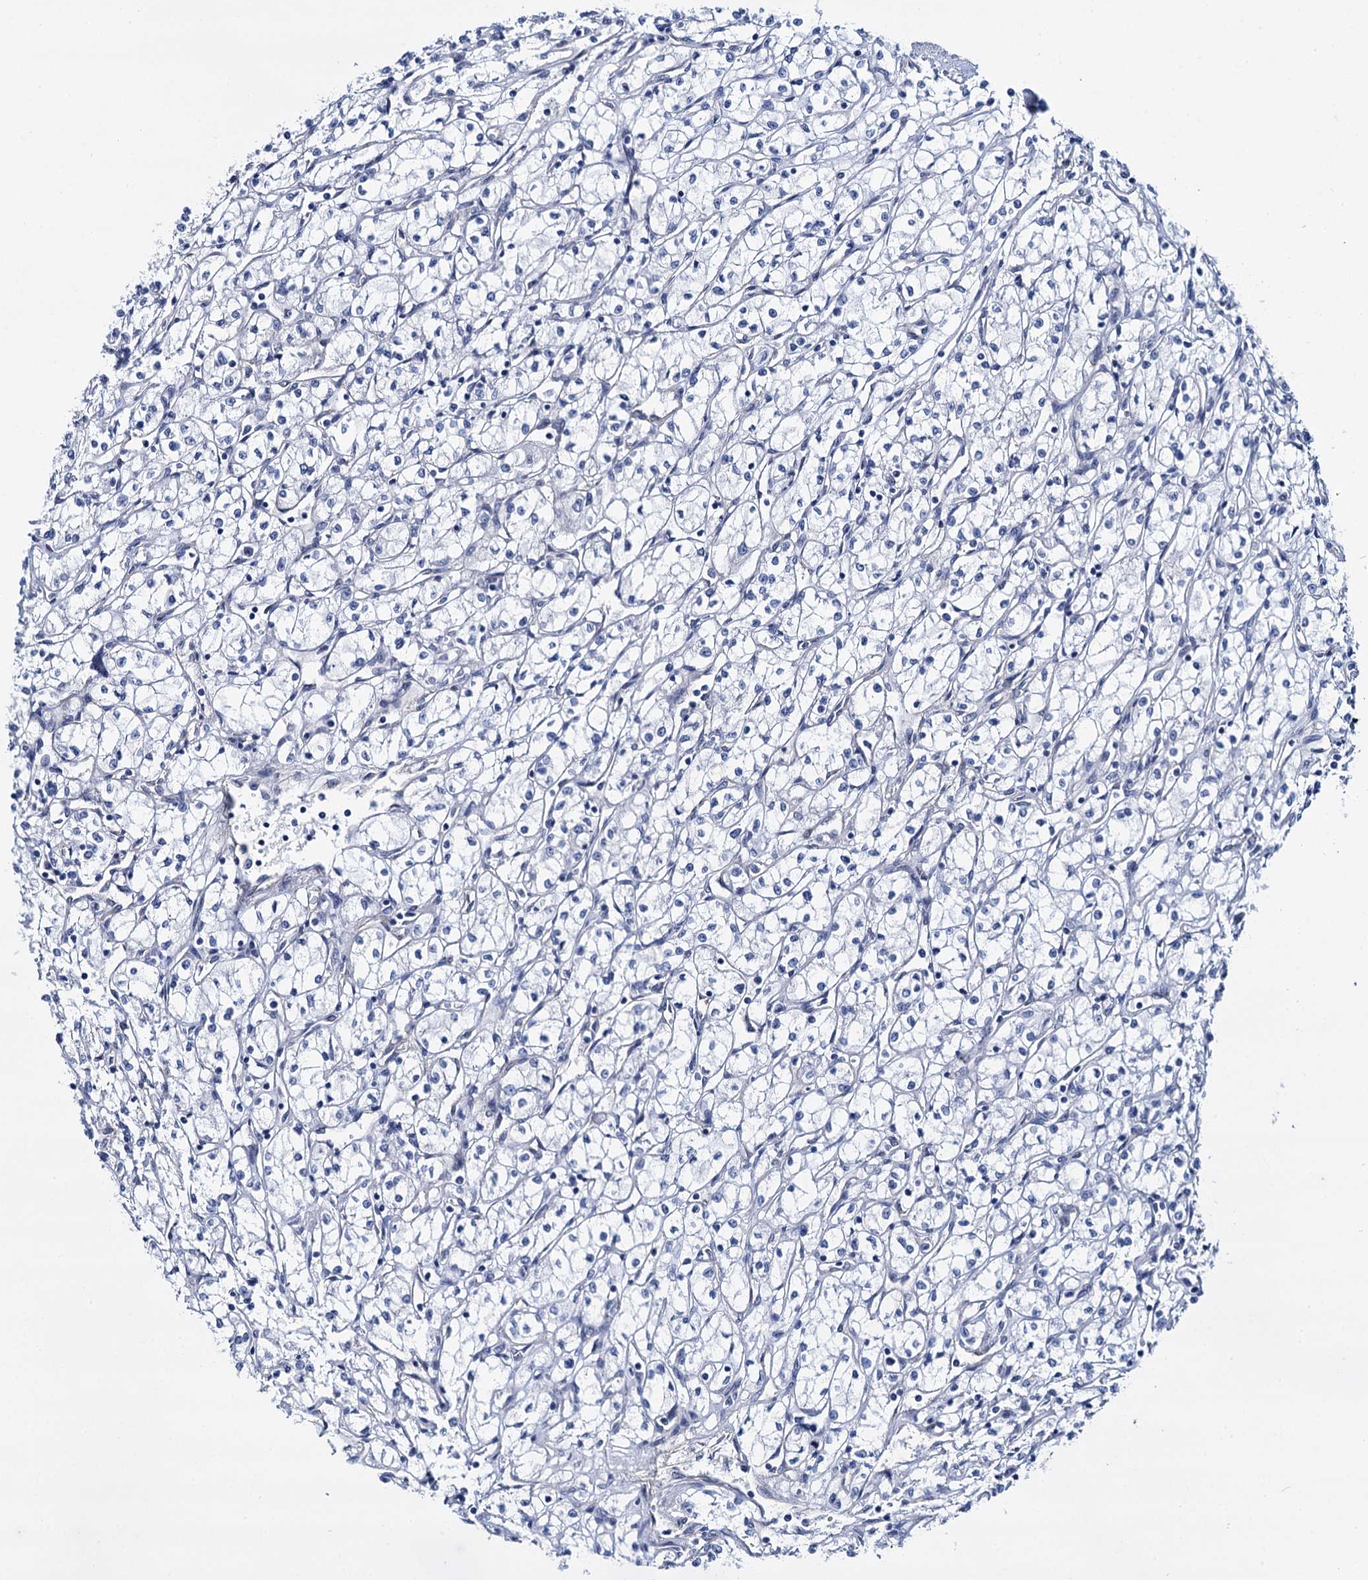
{"staining": {"intensity": "negative", "quantity": "none", "location": "none"}, "tissue": "renal cancer", "cell_type": "Tumor cells", "image_type": "cancer", "snomed": [{"axis": "morphology", "description": "Adenocarcinoma, NOS"}, {"axis": "topography", "description": "Kidney"}], "caption": "Image shows no significant protein positivity in tumor cells of renal cancer (adenocarcinoma).", "gene": "STXBP1", "patient": {"sex": "male", "age": 59}}